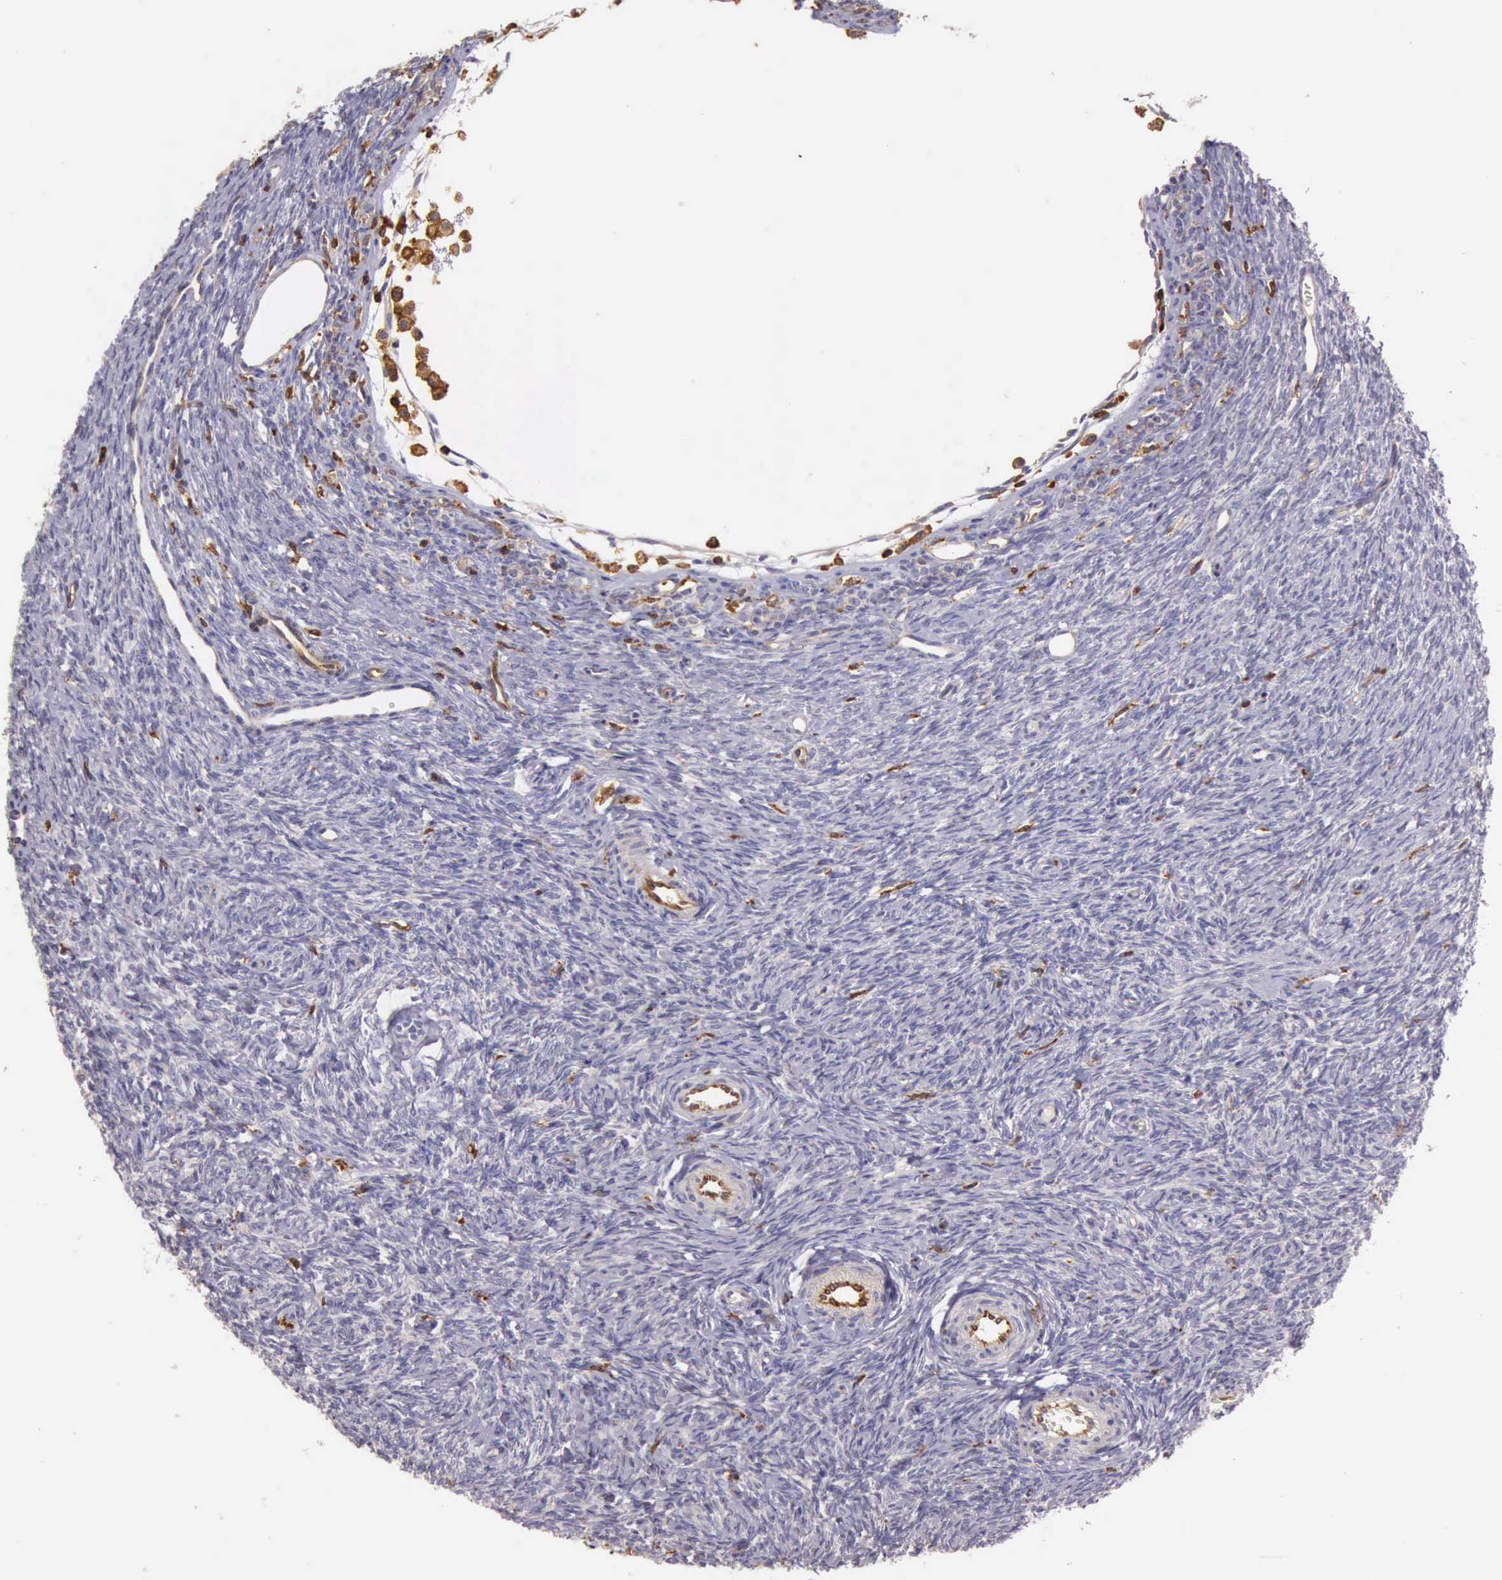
{"staining": {"intensity": "negative", "quantity": "none", "location": "none"}, "tissue": "ovary", "cell_type": "Follicle cells", "image_type": "normal", "snomed": [{"axis": "morphology", "description": "Normal tissue, NOS"}, {"axis": "topography", "description": "Ovary"}], "caption": "Human ovary stained for a protein using immunohistochemistry (IHC) displays no positivity in follicle cells.", "gene": "ARHGAP4", "patient": {"sex": "female", "age": 32}}